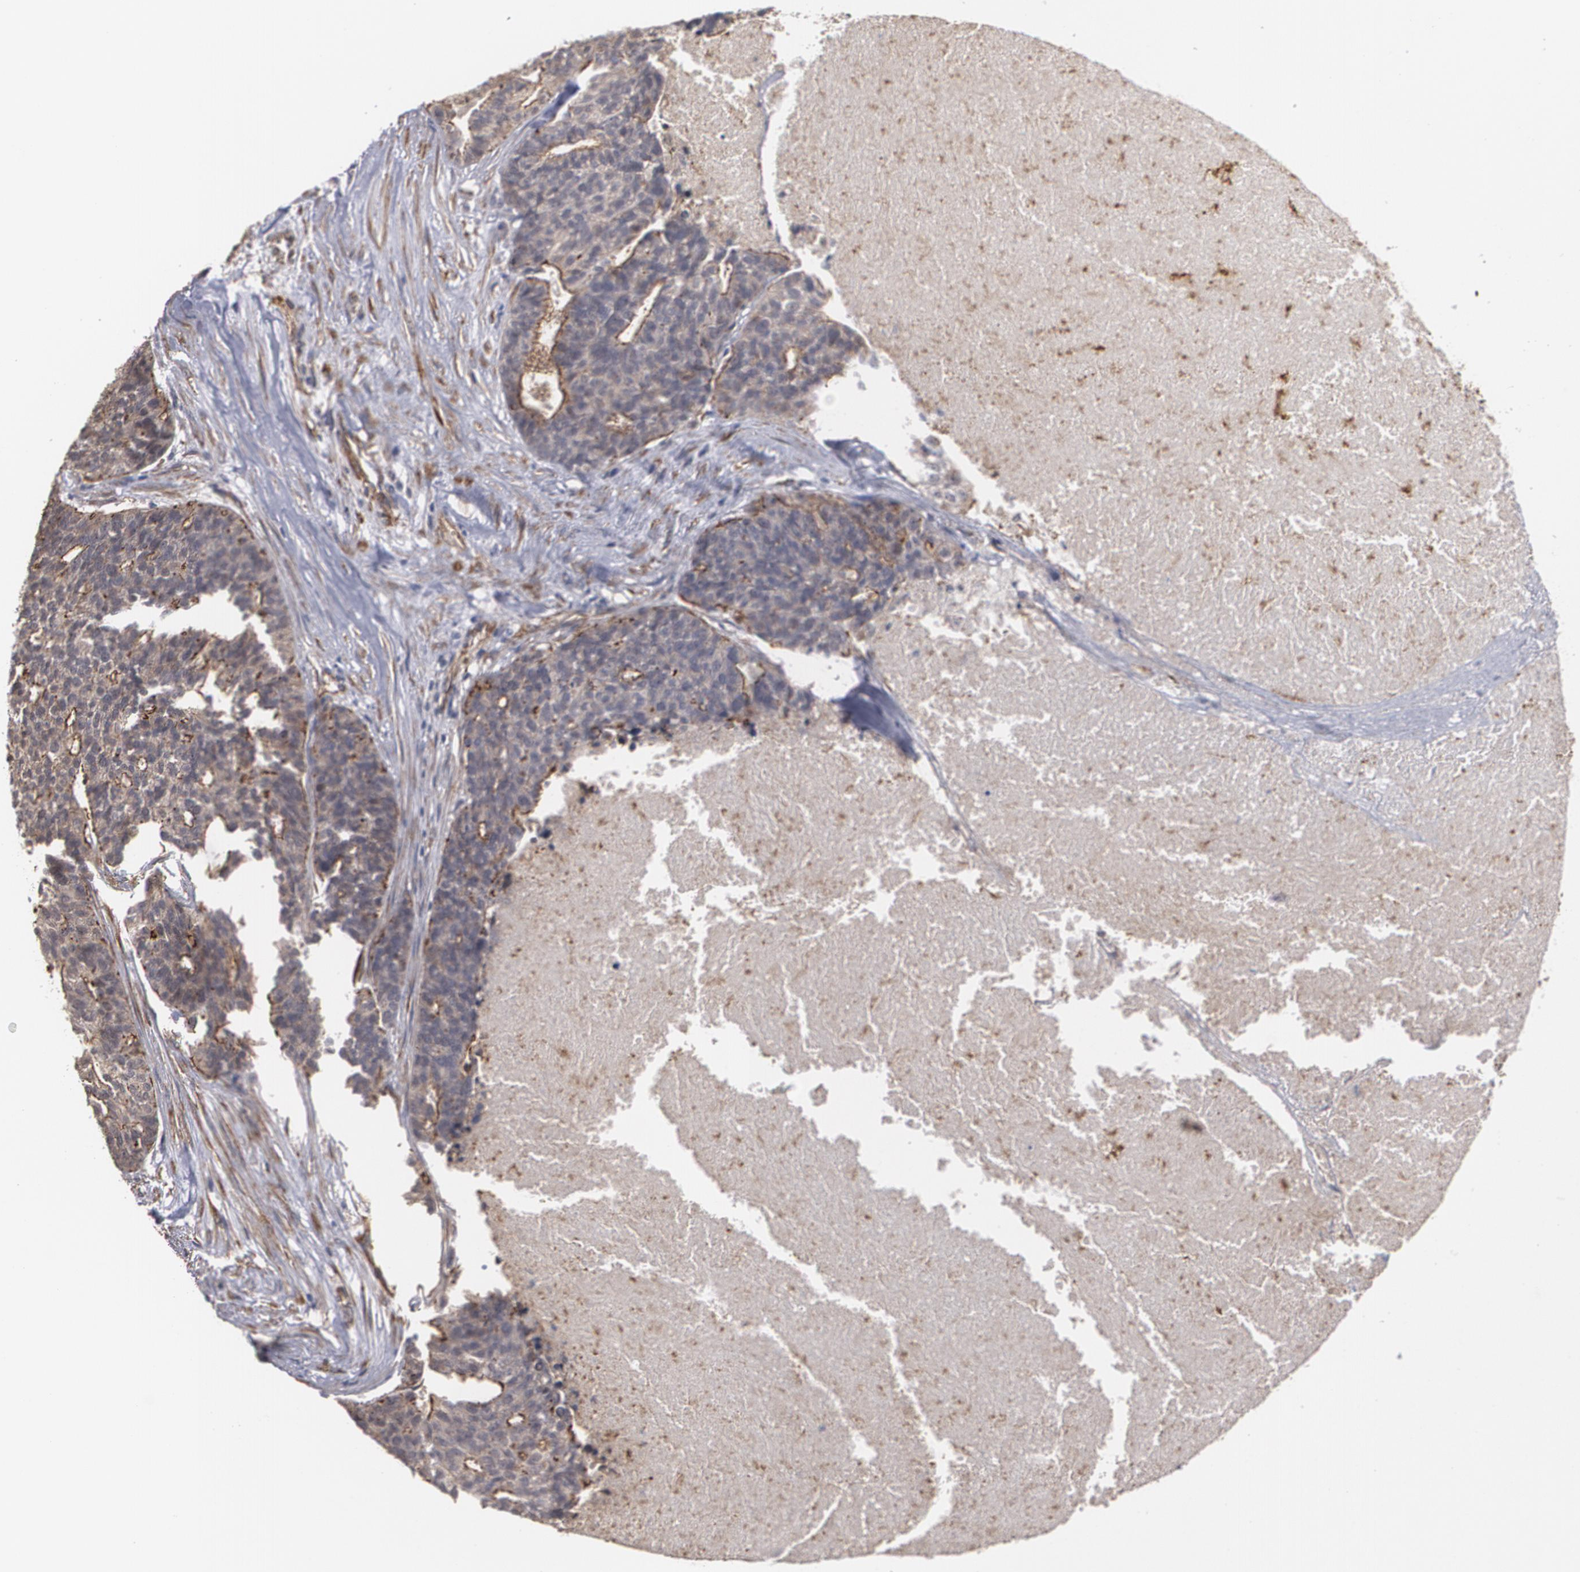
{"staining": {"intensity": "weak", "quantity": ">75%", "location": "cytoplasmic/membranous"}, "tissue": "ovarian cancer", "cell_type": "Tumor cells", "image_type": "cancer", "snomed": [{"axis": "morphology", "description": "Cystadenocarcinoma, serous, NOS"}, {"axis": "topography", "description": "Ovary"}], "caption": "Approximately >75% of tumor cells in human ovarian serous cystadenocarcinoma exhibit weak cytoplasmic/membranous protein expression as visualized by brown immunohistochemical staining.", "gene": "TJP1", "patient": {"sex": "female", "age": 59}}